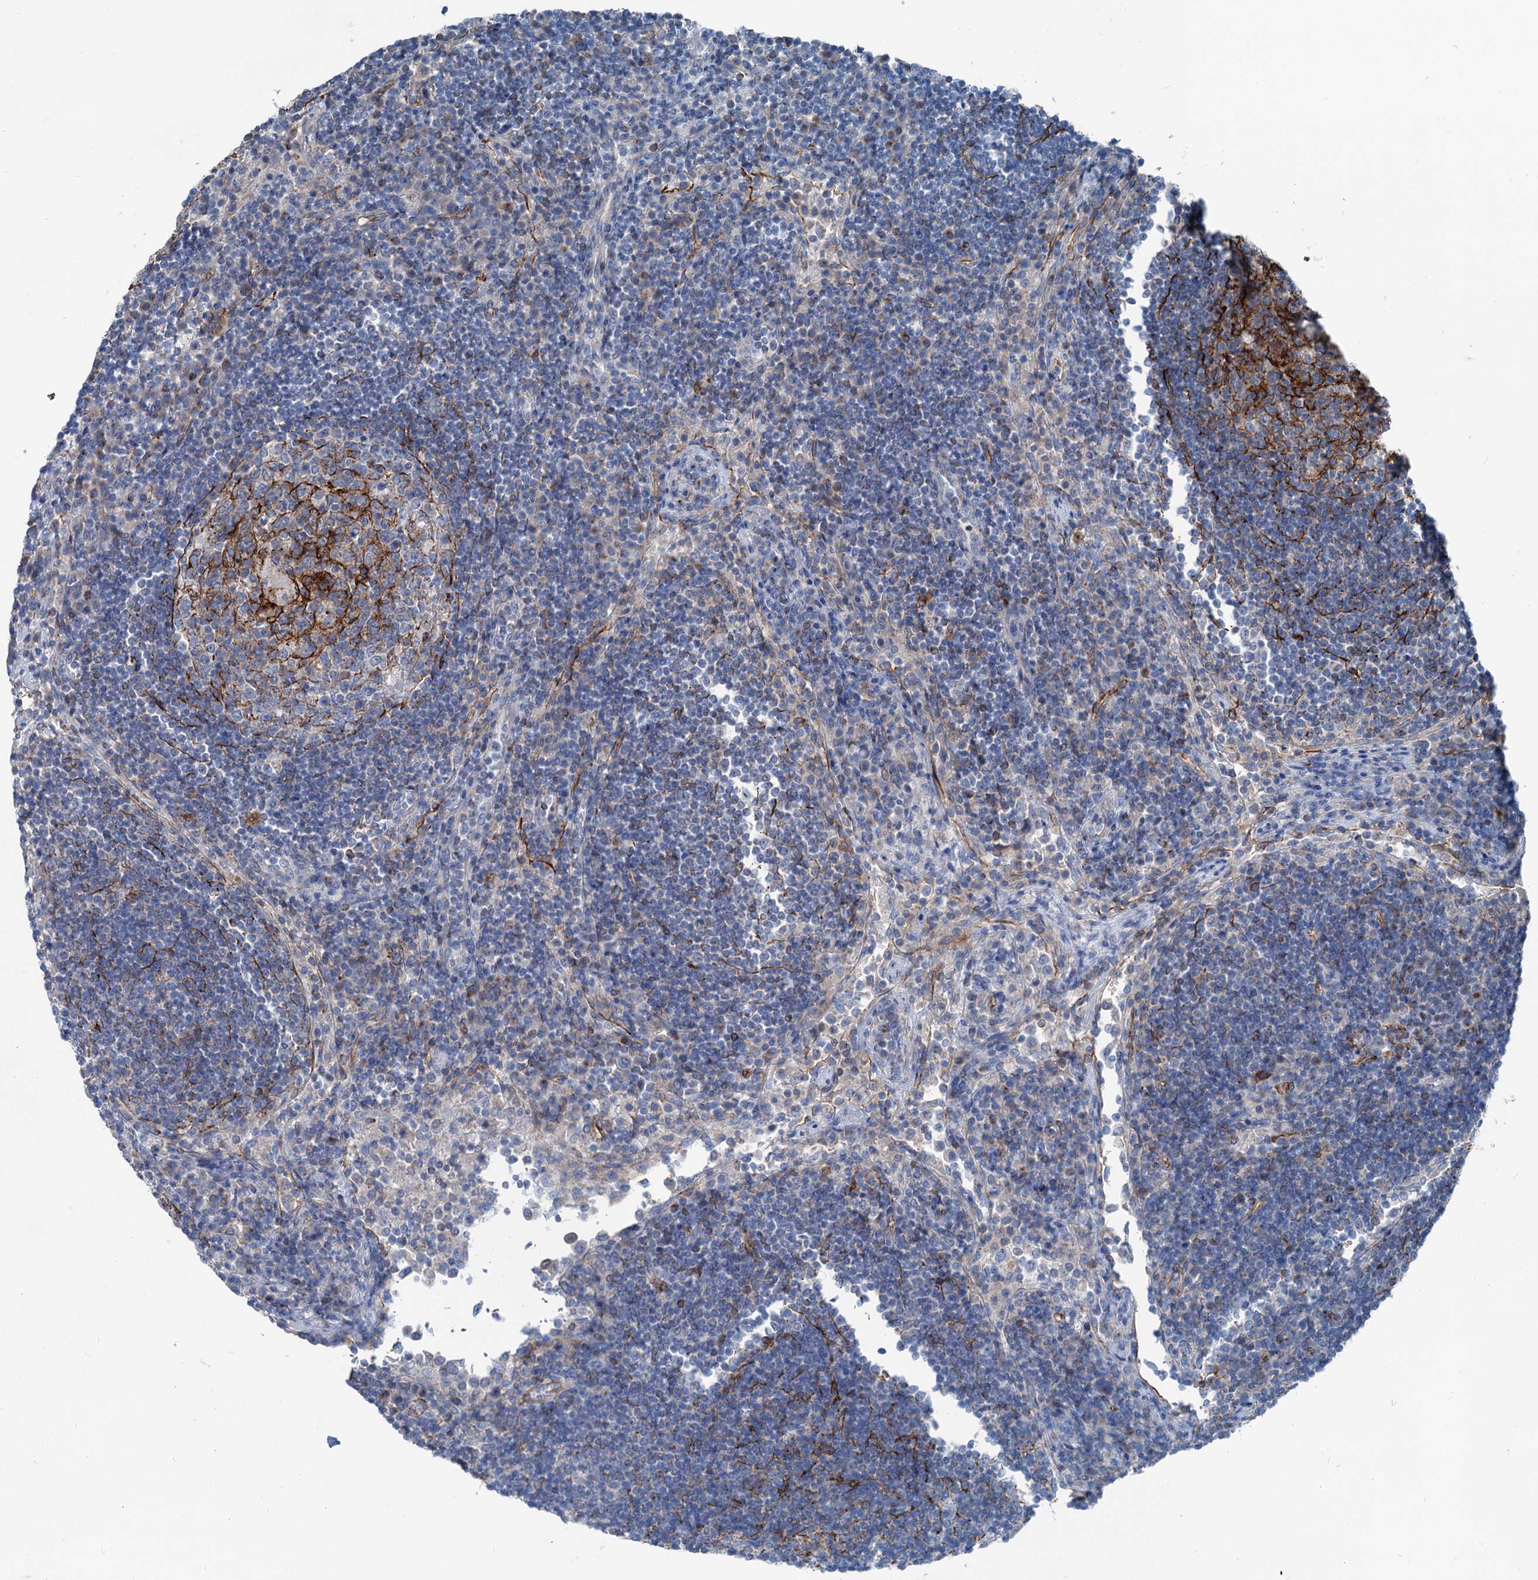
{"staining": {"intensity": "negative", "quantity": "none", "location": "none"}, "tissue": "lymph node", "cell_type": "Germinal center cells", "image_type": "normal", "snomed": [{"axis": "morphology", "description": "Normal tissue, NOS"}, {"axis": "topography", "description": "Lymph node"}], "caption": "High magnification brightfield microscopy of unremarkable lymph node stained with DAB (3,3'-diaminobenzidine) (brown) and counterstained with hematoxylin (blue): germinal center cells show no significant staining. Brightfield microscopy of immunohistochemistry (IHC) stained with DAB (3,3'-diaminobenzidine) (brown) and hematoxylin (blue), captured at high magnification.", "gene": "CALCOCO1", "patient": {"sex": "female", "age": 53}}